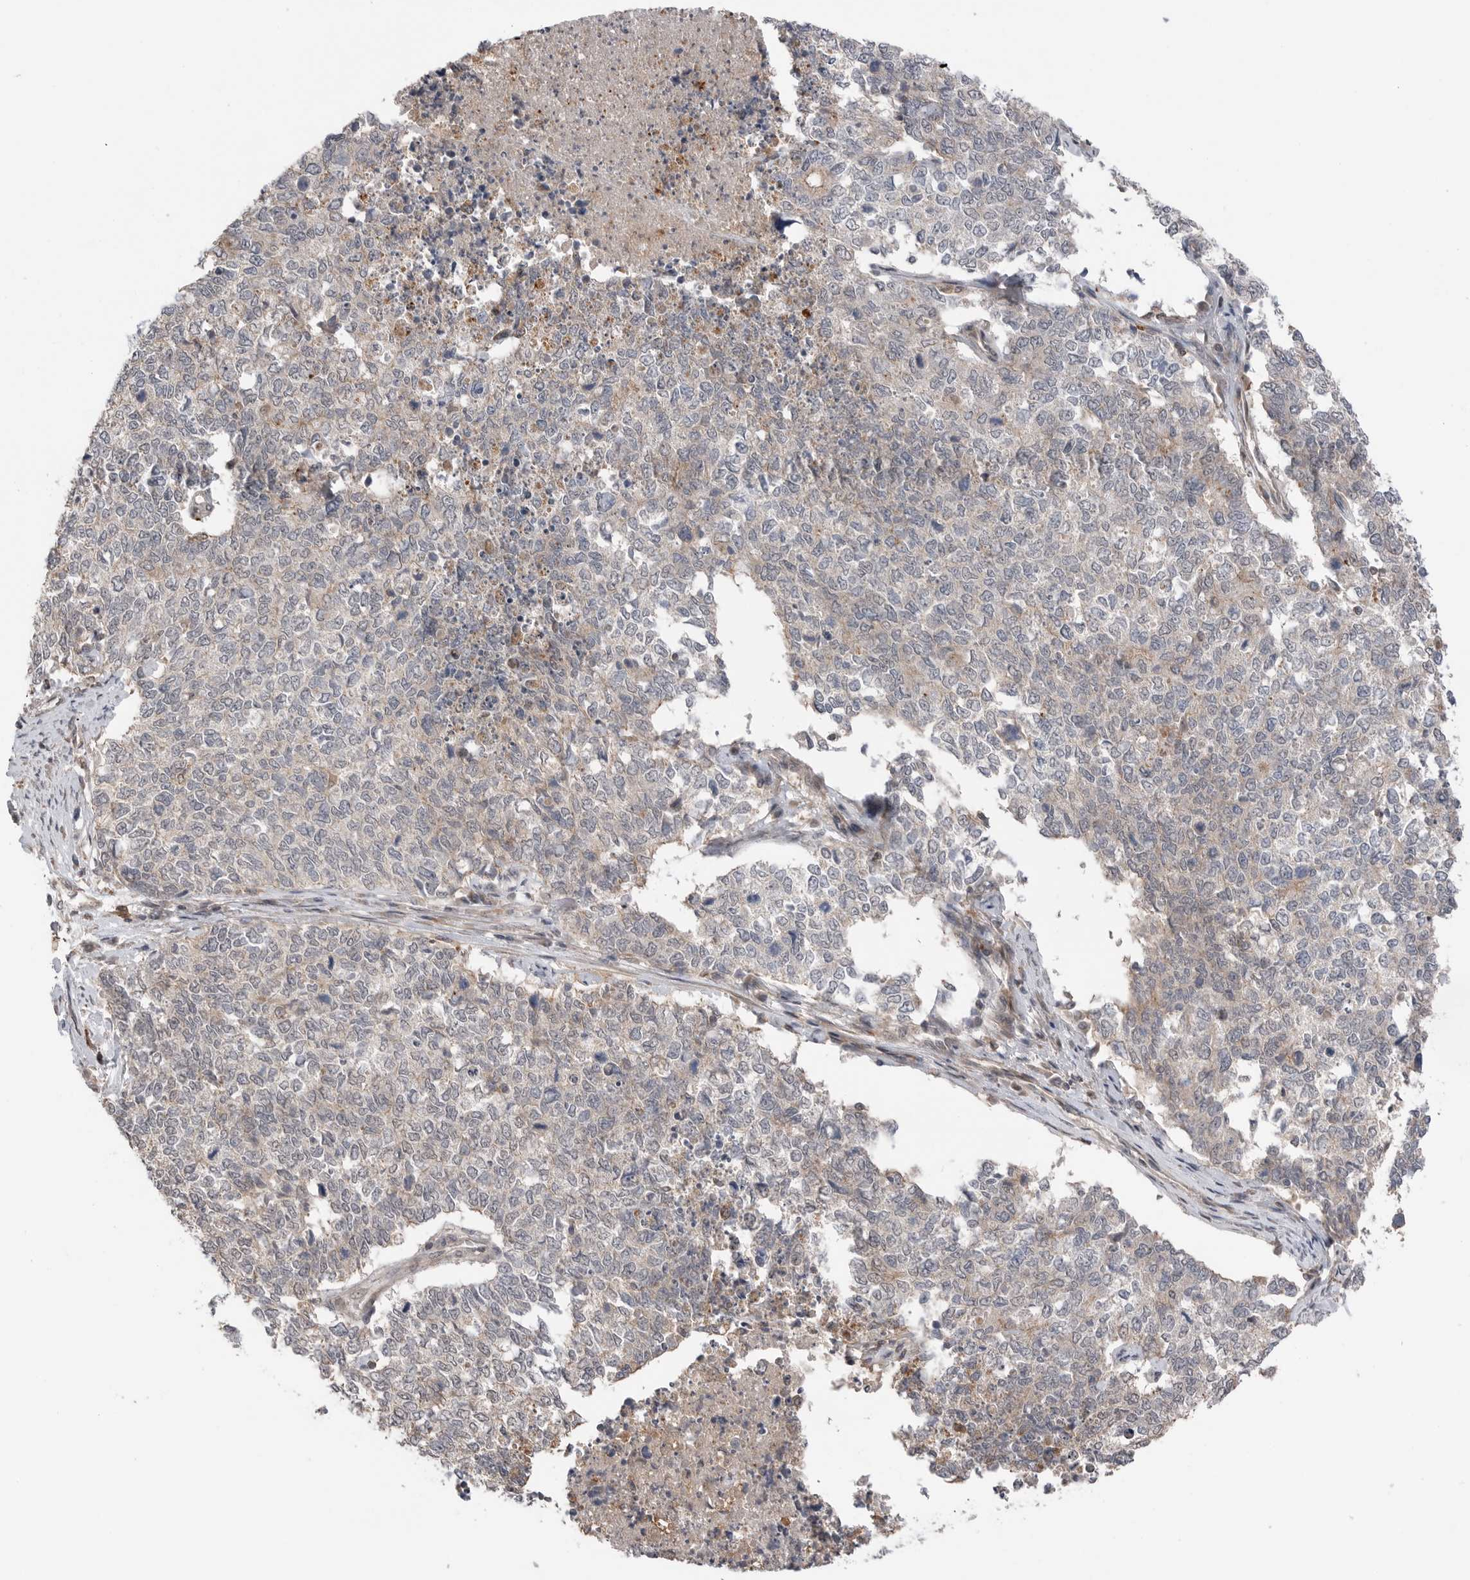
{"staining": {"intensity": "negative", "quantity": "none", "location": "none"}, "tissue": "cervical cancer", "cell_type": "Tumor cells", "image_type": "cancer", "snomed": [{"axis": "morphology", "description": "Squamous cell carcinoma, NOS"}, {"axis": "topography", "description": "Cervix"}], "caption": "DAB immunohistochemical staining of cervical cancer (squamous cell carcinoma) displays no significant expression in tumor cells.", "gene": "PEAK1", "patient": {"sex": "female", "age": 63}}